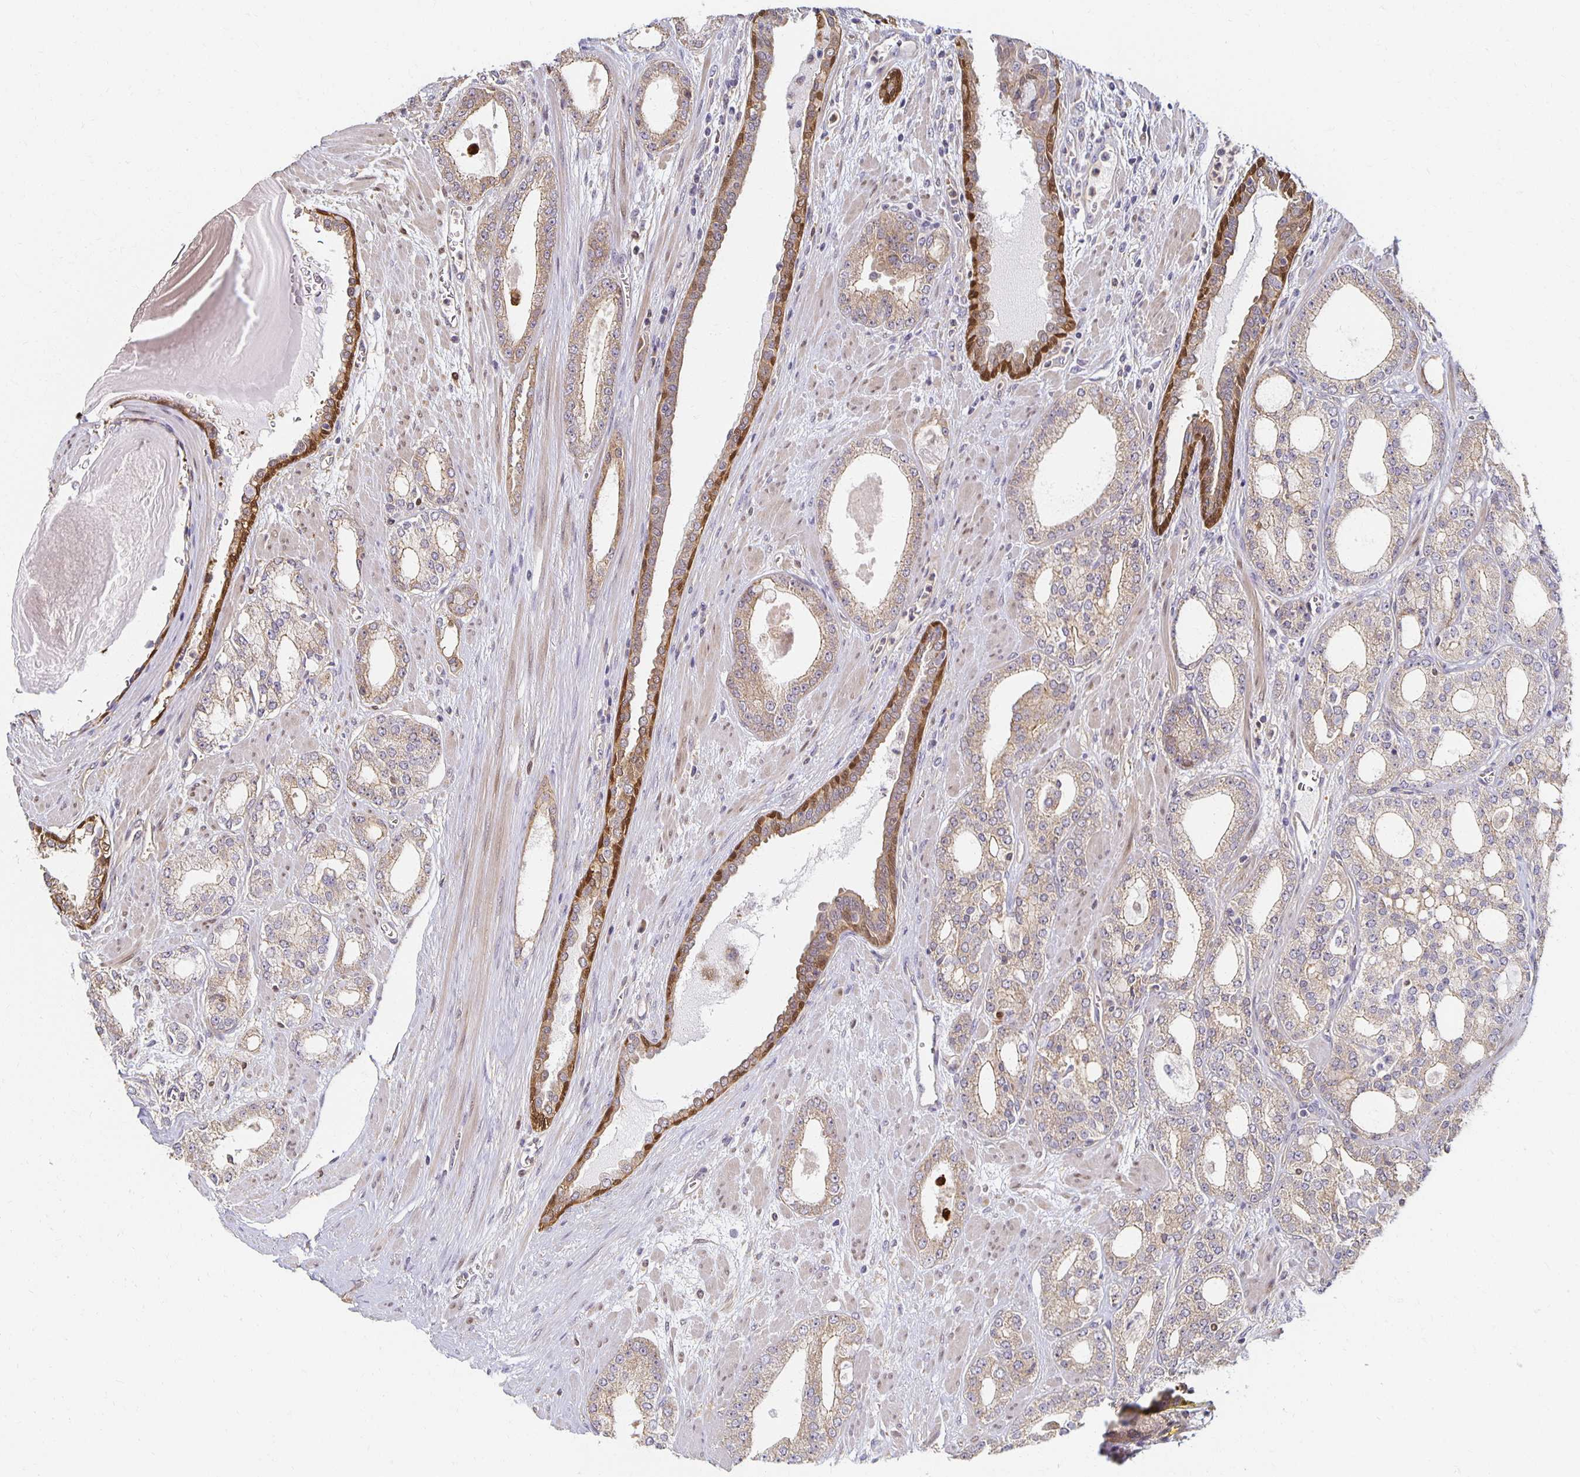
{"staining": {"intensity": "weak", "quantity": "25%-75%", "location": "cytoplasmic/membranous"}, "tissue": "prostate cancer", "cell_type": "Tumor cells", "image_type": "cancer", "snomed": [{"axis": "morphology", "description": "Adenocarcinoma, High grade"}, {"axis": "topography", "description": "Prostate"}], "caption": "The photomicrograph displays immunohistochemical staining of high-grade adenocarcinoma (prostate). There is weak cytoplasmic/membranous staining is appreciated in about 25%-75% of tumor cells. The protein is shown in brown color, while the nuclei are stained blue.", "gene": "SORL1", "patient": {"sex": "male", "age": 64}}